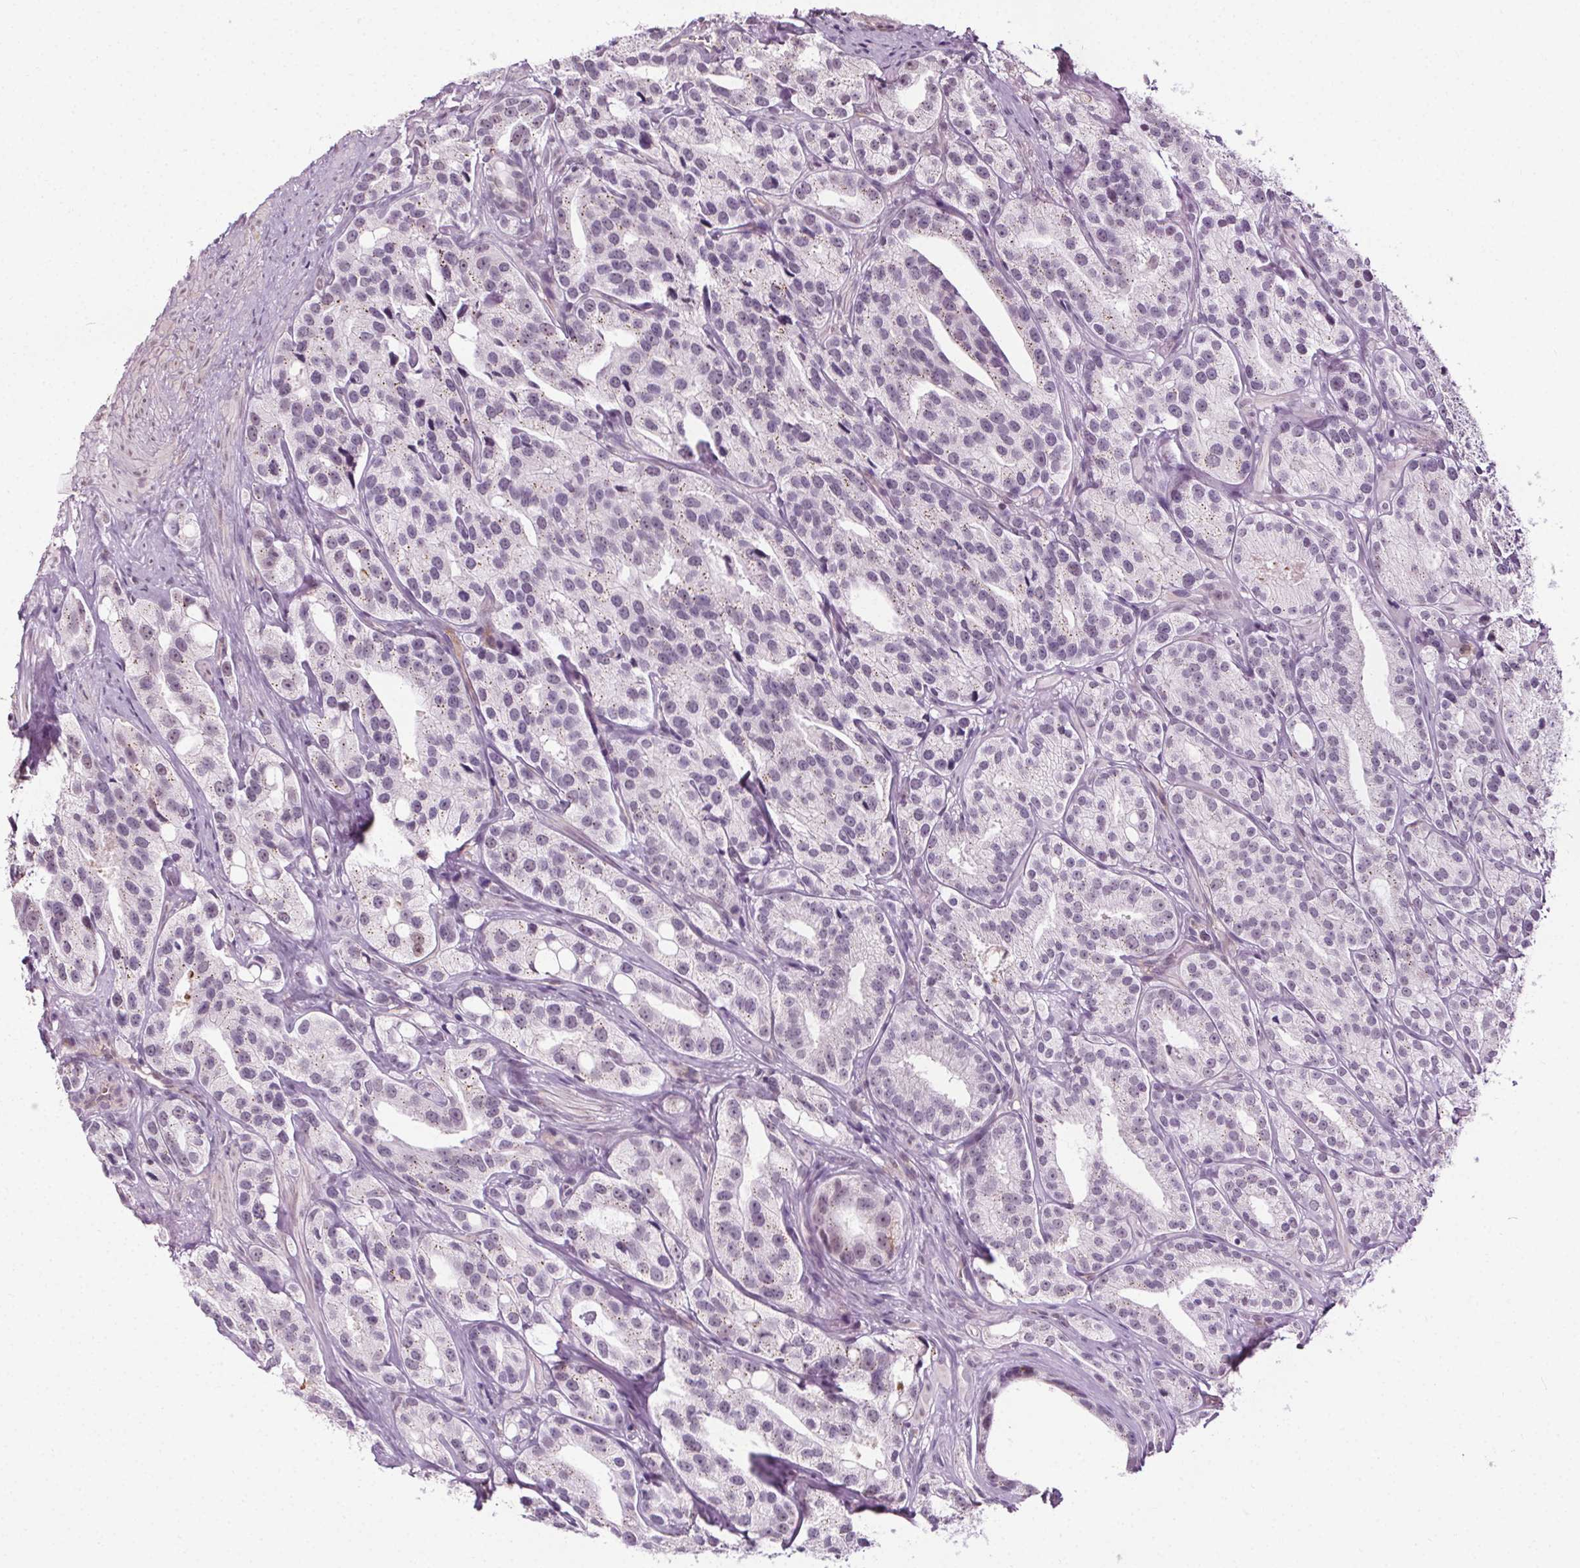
{"staining": {"intensity": "negative", "quantity": "none", "location": "none"}, "tissue": "prostate cancer", "cell_type": "Tumor cells", "image_type": "cancer", "snomed": [{"axis": "morphology", "description": "Adenocarcinoma, High grade"}, {"axis": "topography", "description": "Prostate"}], "caption": "DAB (3,3'-diaminobenzidine) immunohistochemical staining of human prostate high-grade adenocarcinoma displays no significant positivity in tumor cells.", "gene": "CEBPA", "patient": {"sex": "male", "age": 75}}